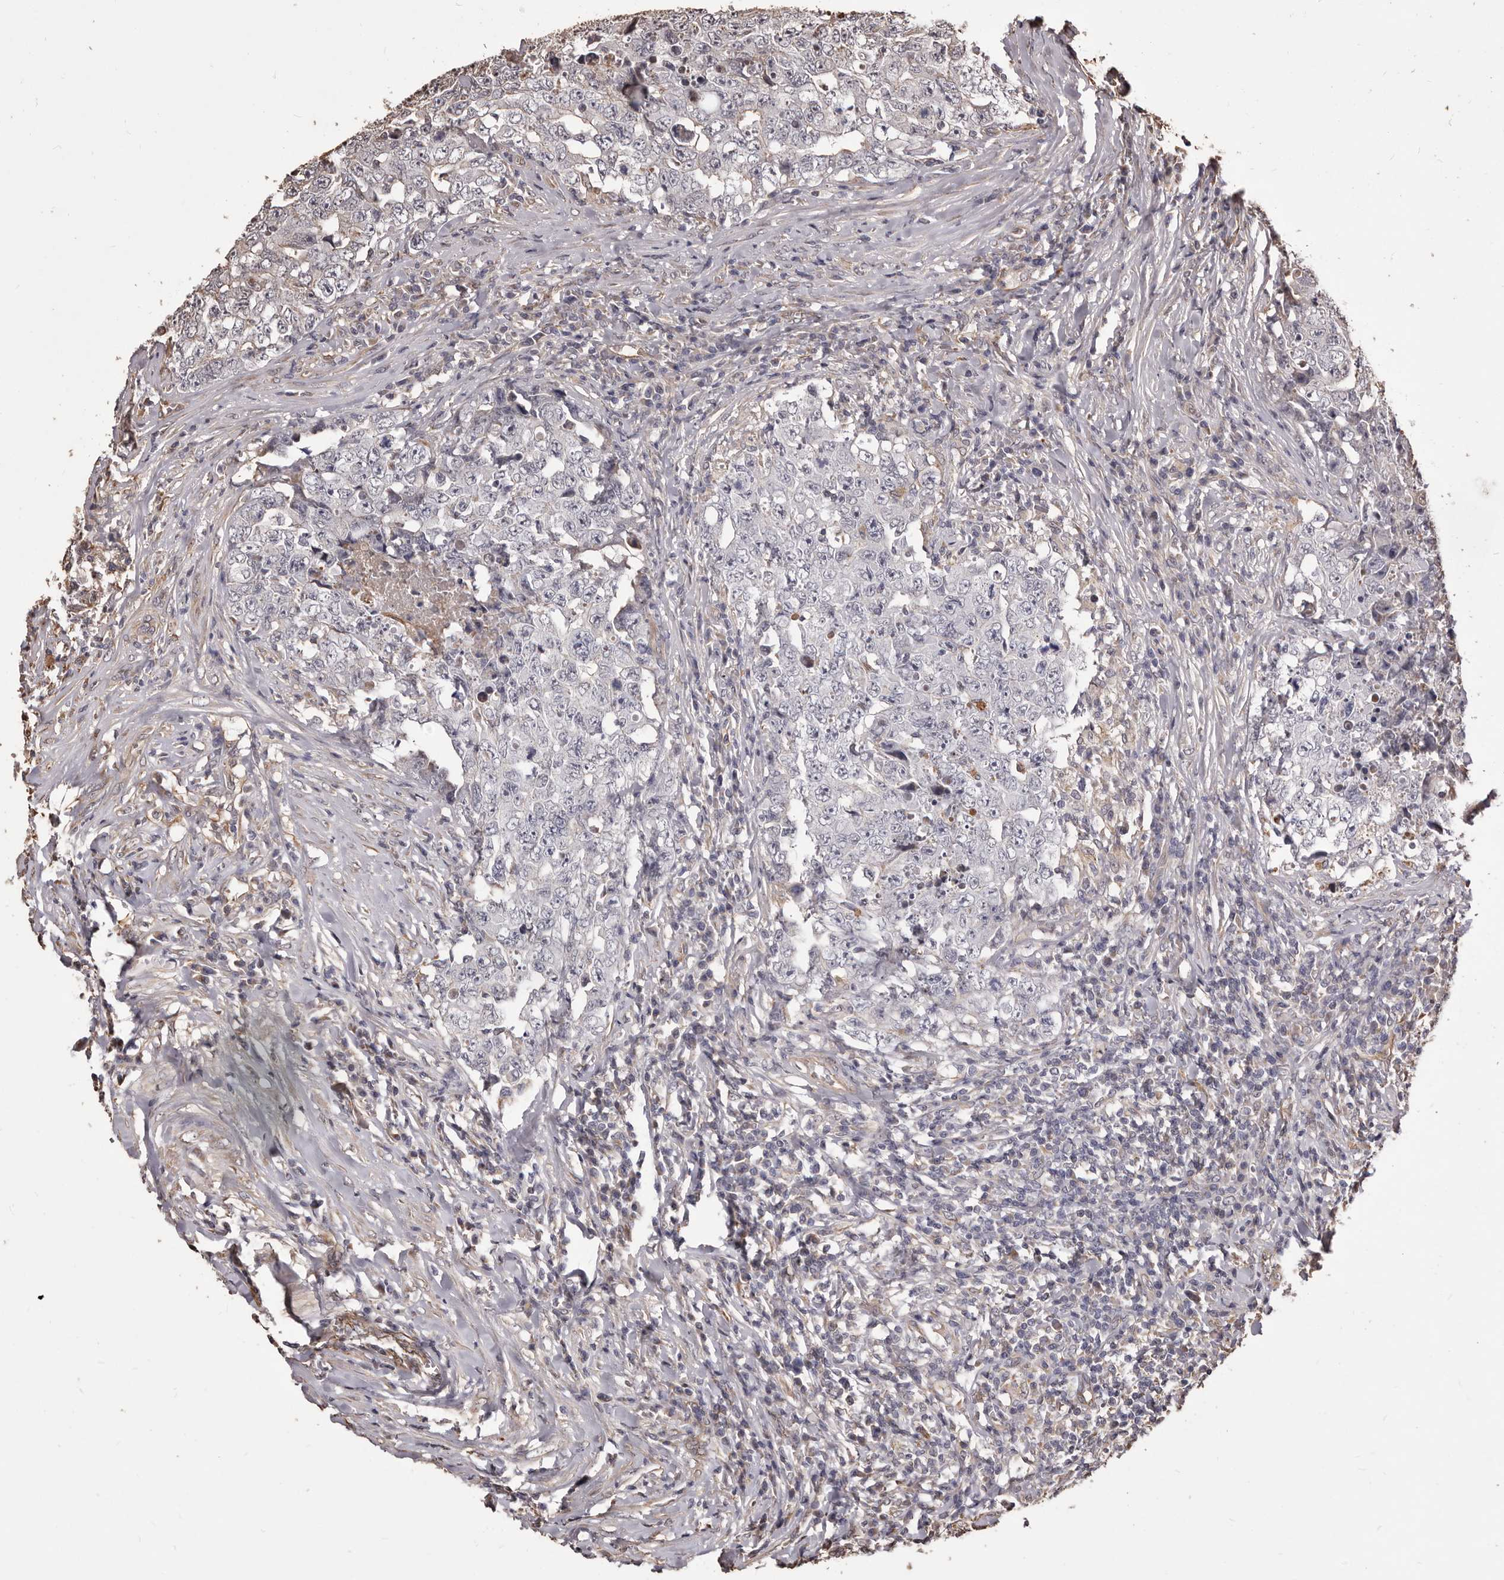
{"staining": {"intensity": "negative", "quantity": "none", "location": "none"}, "tissue": "testis cancer", "cell_type": "Tumor cells", "image_type": "cancer", "snomed": [{"axis": "morphology", "description": "Carcinoma, Embryonal, NOS"}, {"axis": "topography", "description": "Testis"}], "caption": "Tumor cells are negative for protein expression in human embryonal carcinoma (testis).", "gene": "ALPK1", "patient": {"sex": "male", "age": 26}}